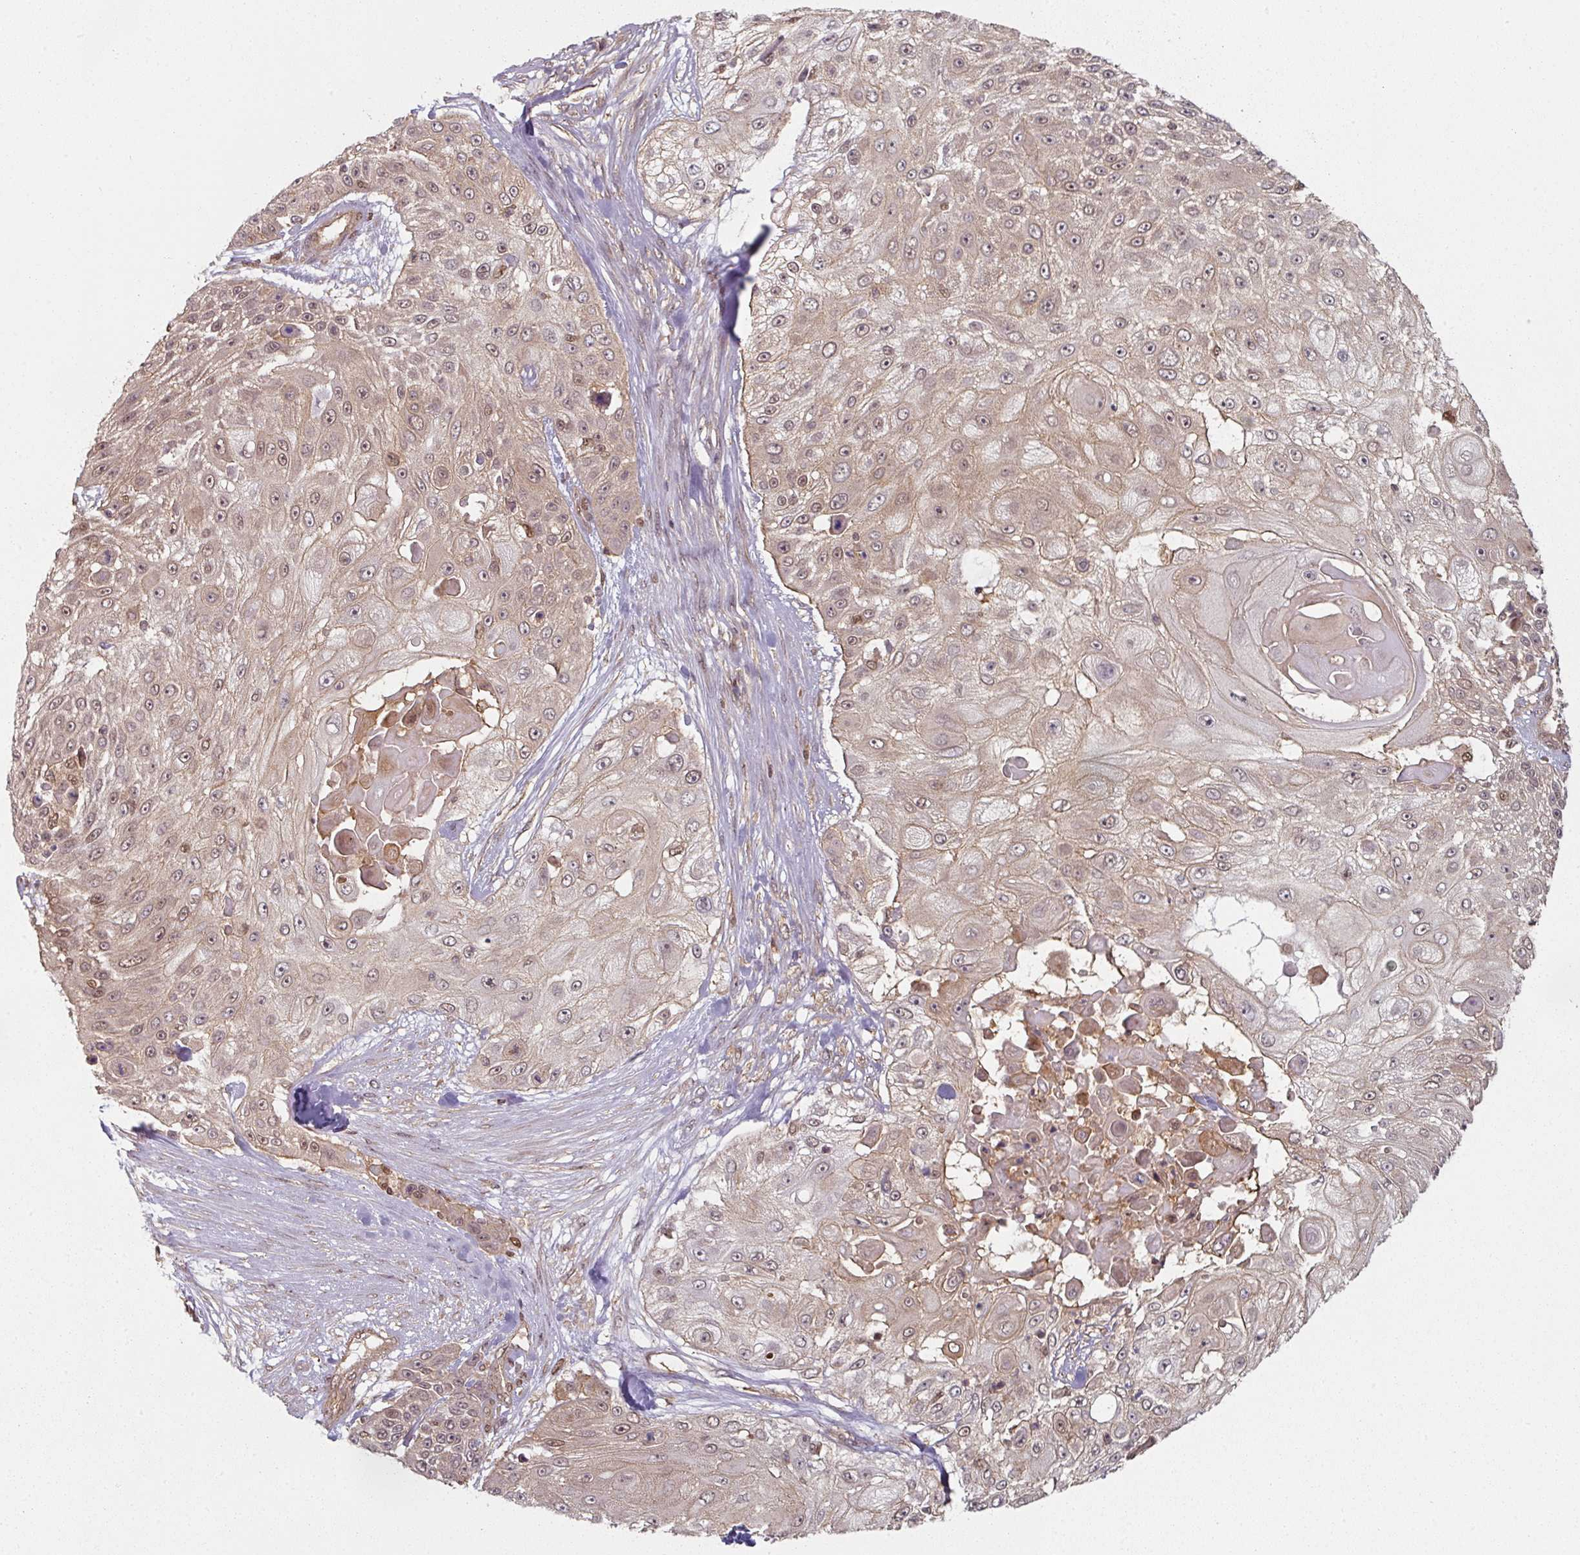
{"staining": {"intensity": "moderate", "quantity": "25%-75%", "location": "cytoplasmic/membranous,nuclear"}, "tissue": "skin cancer", "cell_type": "Tumor cells", "image_type": "cancer", "snomed": [{"axis": "morphology", "description": "Squamous cell carcinoma, NOS"}, {"axis": "topography", "description": "Skin"}], "caption": "About 25%-75% of tumor cells in skin cancer display moderate cytoplasmic/membranous and nuclear protein positivity as visualized by brown immunohistochemical staining.", "gene": "PSME3IP1", "patient": {"sex": "female", "age": 86}}